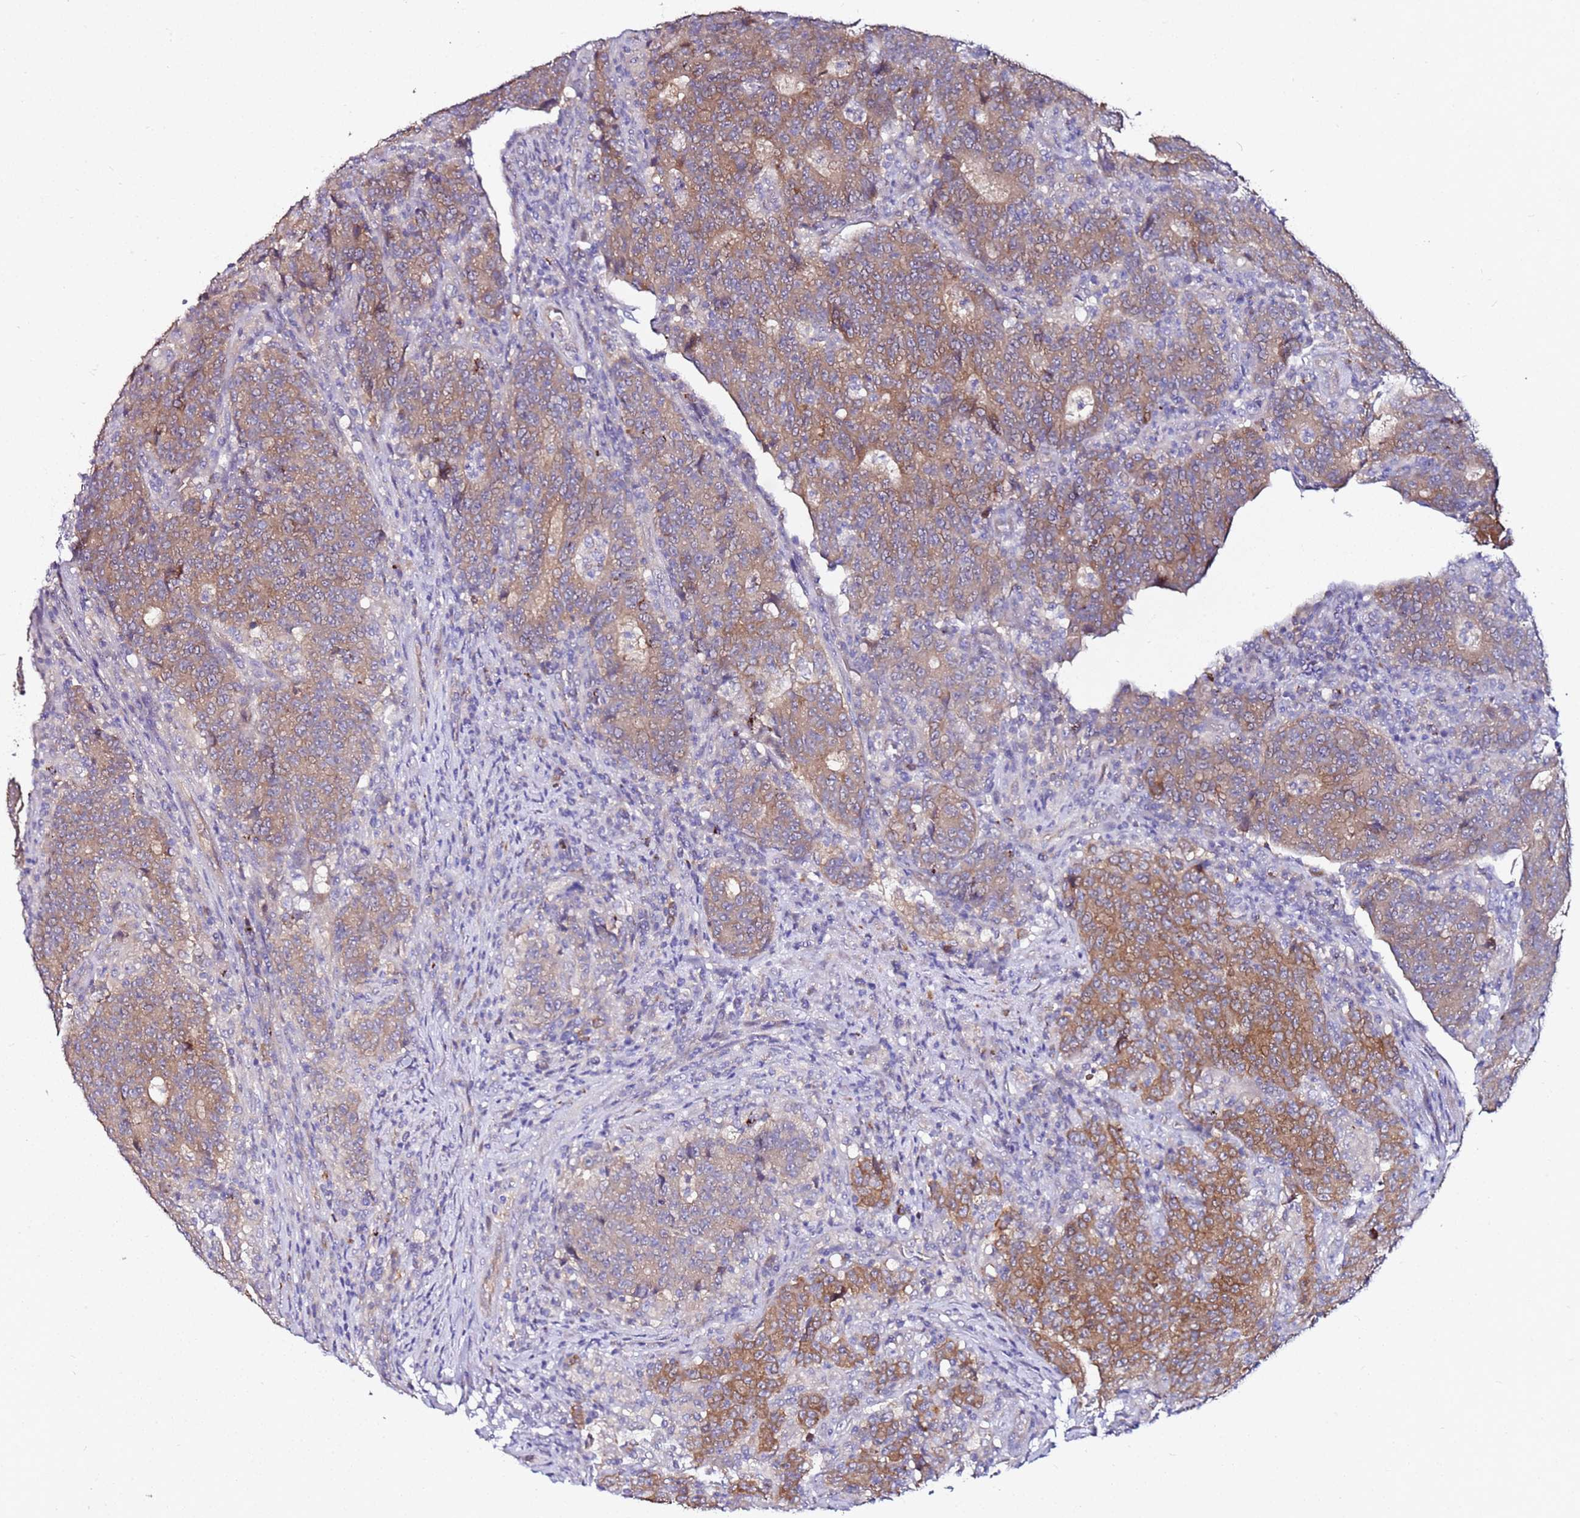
{"staining": {"intensity": "moderate", "quantity": ">75%", "location": "cytoplasmic/membranous"}, "tissue": "colorectal cancer", "cell_type": "Tumor cells", "image_type": "cancer", "snomed": [{"axis": "morphology", "description": "Adenocarcinoma, NOS"}, {"axis": "topography", "description": "Colon"}], "caption": "Immunohistochemical staining of colorectal cancer (adenocarcinoma) shows medium levels of moderate cytoplasmic/membranous protein expression in about >75% of tumor cells. Using DAB (brown) and hematoxylin (blue) stains, captured at high magnification using brightfield microscopy.", "gene": "SRRM5", "patient": {"sex": "female", "age": 75}}